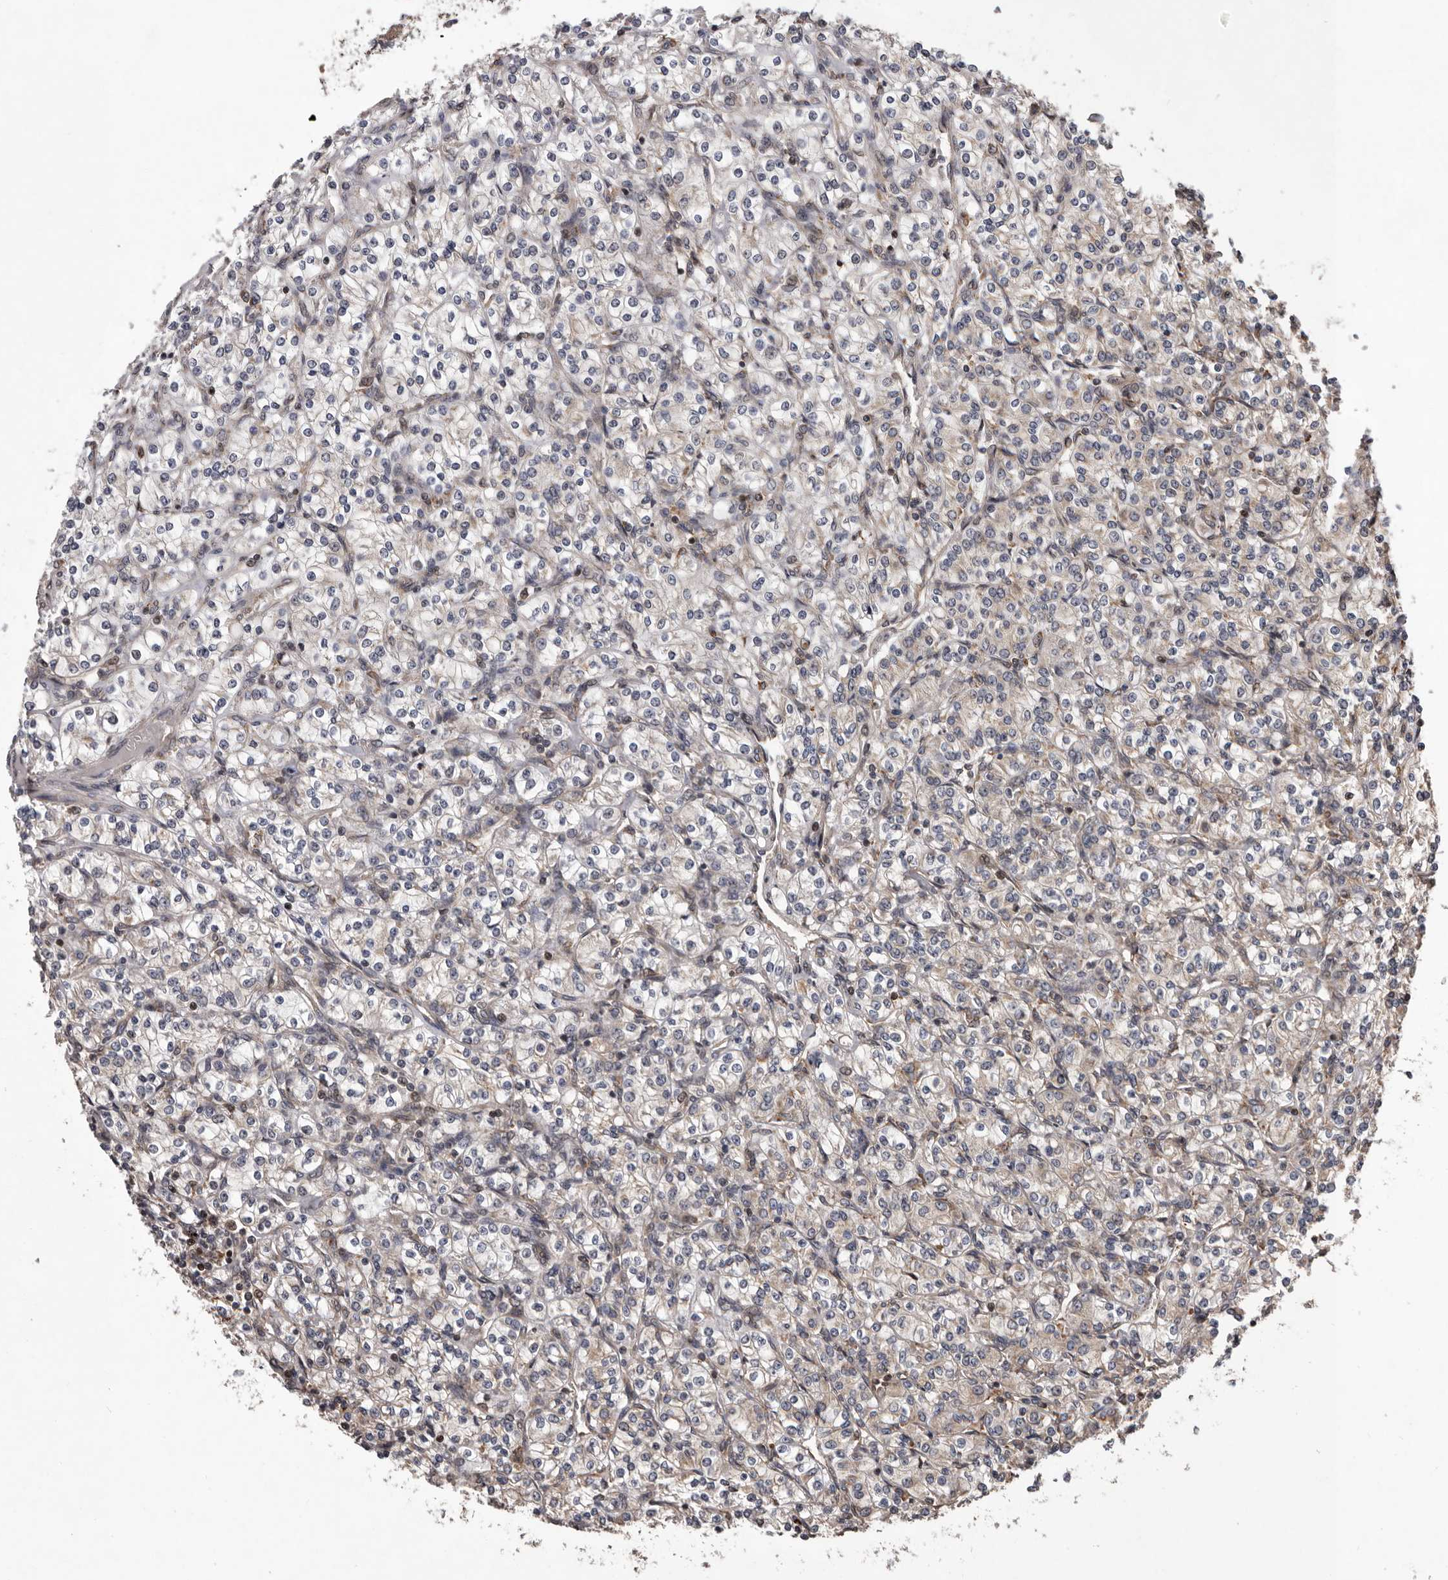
{"staining": {"intensity": "negative", "quantity": "none", "location": "none"}, "tissue": "renal cancer", "cell_type": "Tumor cells", "image_type": "cancer", "snomed": [{"axis": "morphology", "description": "Adenocarcinoma, NOS"}, {"axis": "topography", "description": "Kidney"}], "caption": "This is a image of immunohistochemistry (IHC) staining of renal cancer (adenocarcinoma), which shows no expression in tumor cells.", "gene": "GADD45B", "patient": {"sex": "male", "age": 77}}